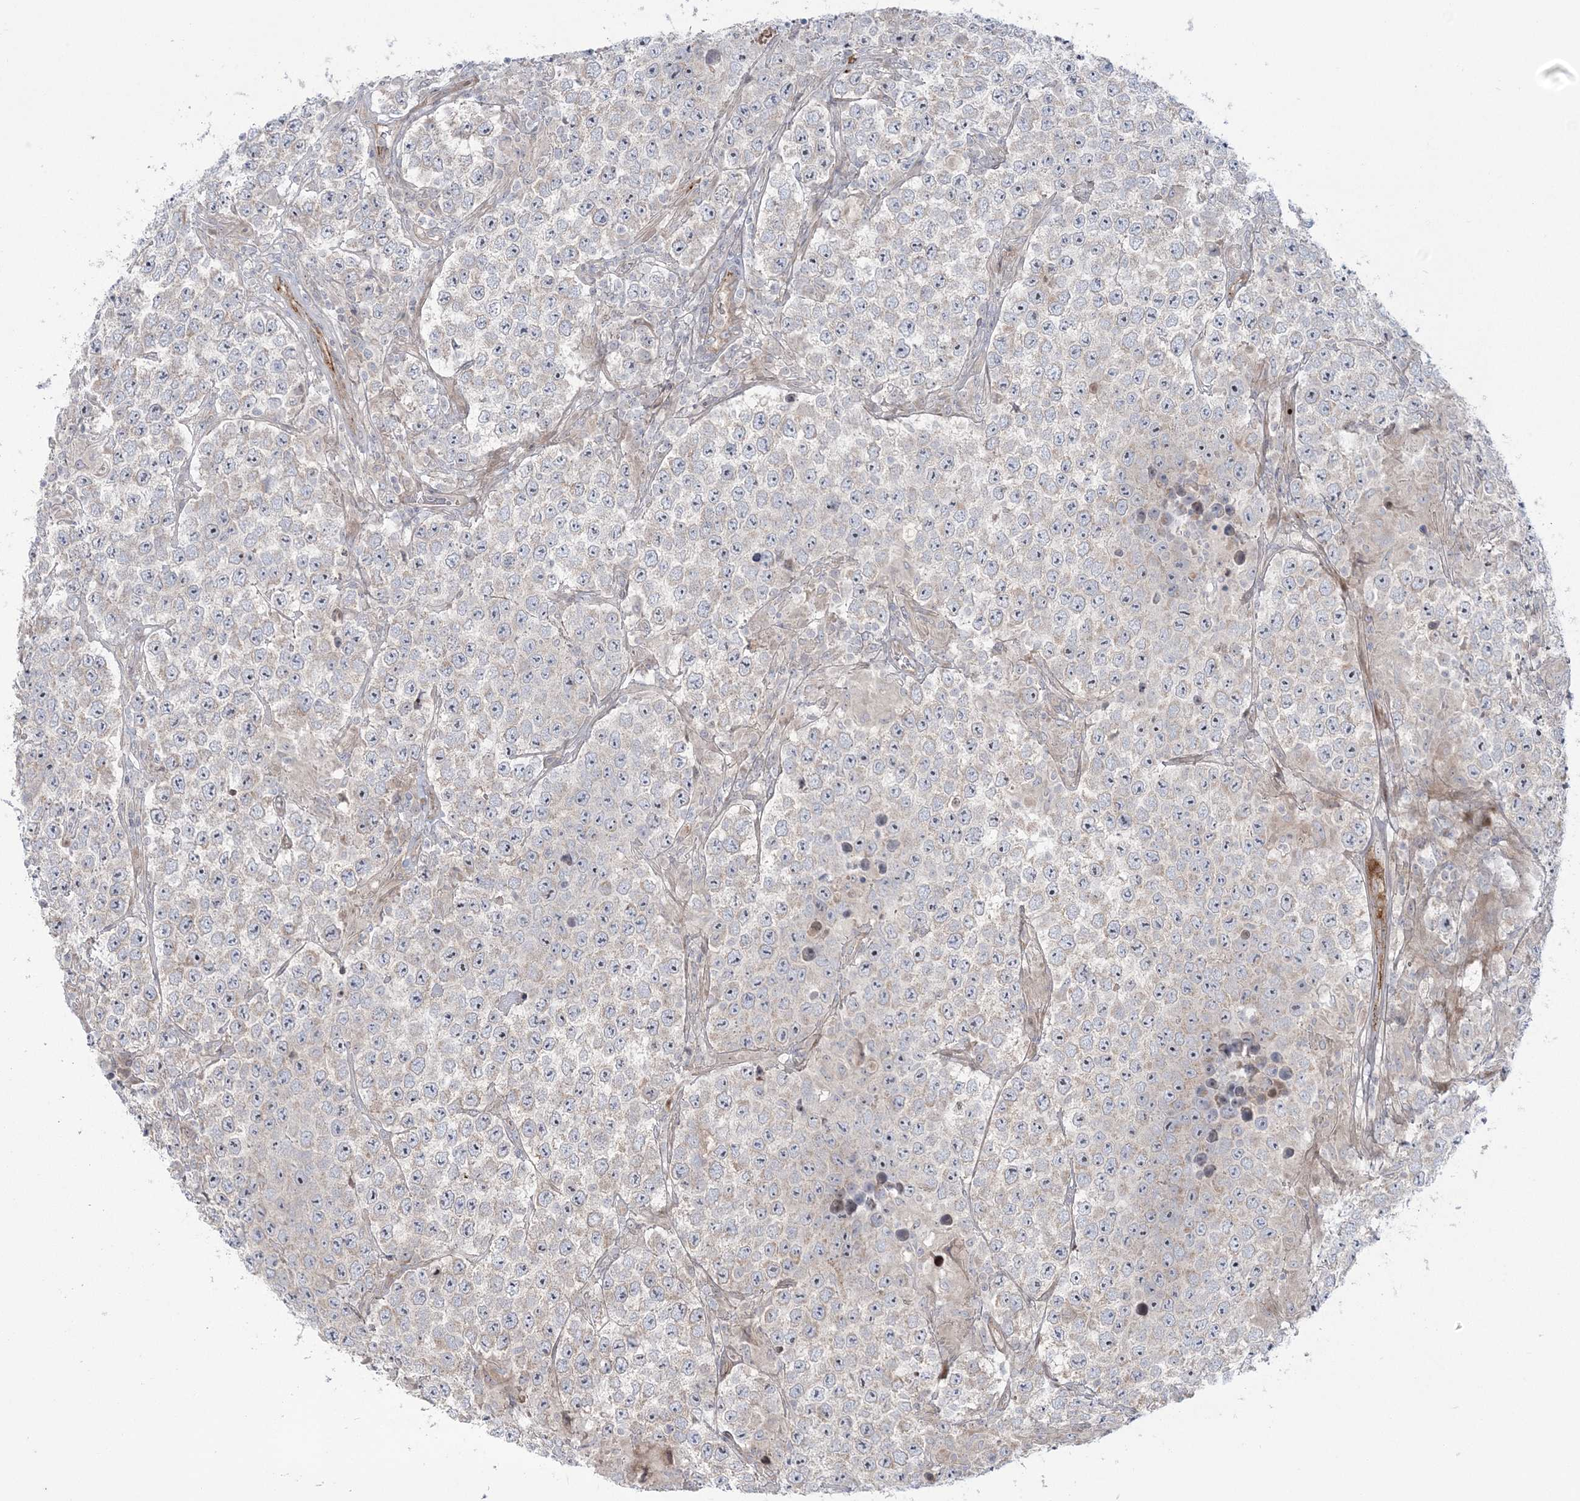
{"staining": {"intensity": "negative", "quantity": "none", "location": "none"}, "tissue": "testis cancer", "cell_type": "Tumor cells", "image_type": "cancer", "snomed": [{"axis": "morphology", "description": "Normal tissue, NOS"}, {"axis": "morphology", "description": "Urothelial carcinoma, High grade"}, {"axis": "morphology", "description": "Seminoma, NOS"}, {"axis": "morphology", "description": "Carcinoma, Embryonal, NOS"}, {"axis": "topography", "description": "Urinary bladder"}, {"axis": "topography", "description": "Testis"}], "caption": "This photomicrograph is of testis urothelial carcinoma (high-grade) stained with IHC to label a protein in brown with the nuclei are counter-stained blue. There is no expression in tumor cells.", "gene": "NUDT9", "patient": {"sex": "male", "age": 41}}